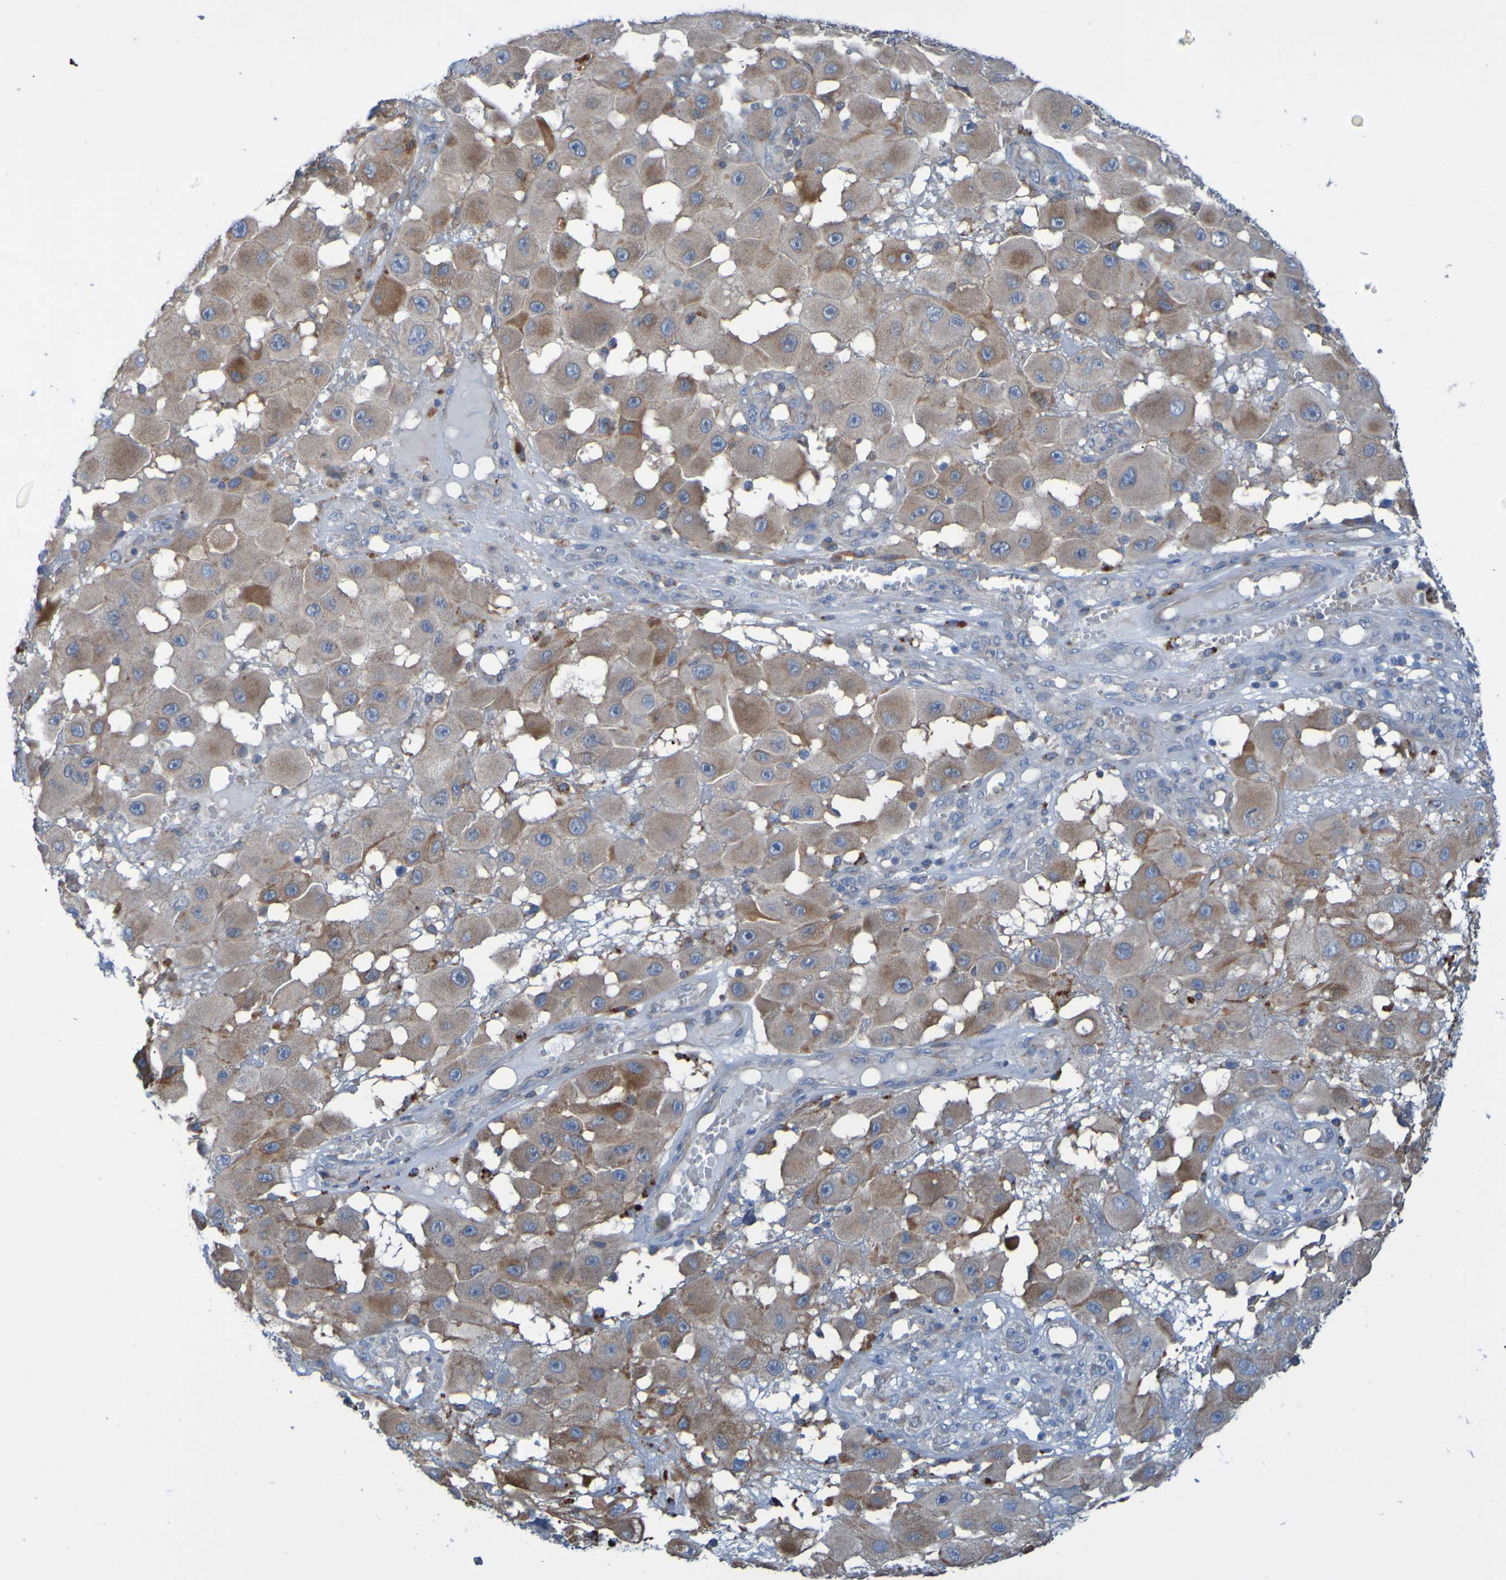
{"staining": {"intensity": "moderate", "quantity": ">75%", "location": "cytoplasmic/membranous"}, "tissue": "melanoma", "cell_type": "Tumor cells", "image_type": "cancer", "snomed": [{"axis": "morphology", "description": "Malignant melanoma, NOS"}, {"axis": "topography", "description": "Skin"}], "caption": "Immunohistochemistry of human malignant melanoma demonstrates medium levels of moderate cytoplasmic/membranous staining in about >75% of tumor cells. (IHC, brightfield microscopy, high magnification).", "gene": "NPRL3", "patient": {"sex": "female", "age": 81}}